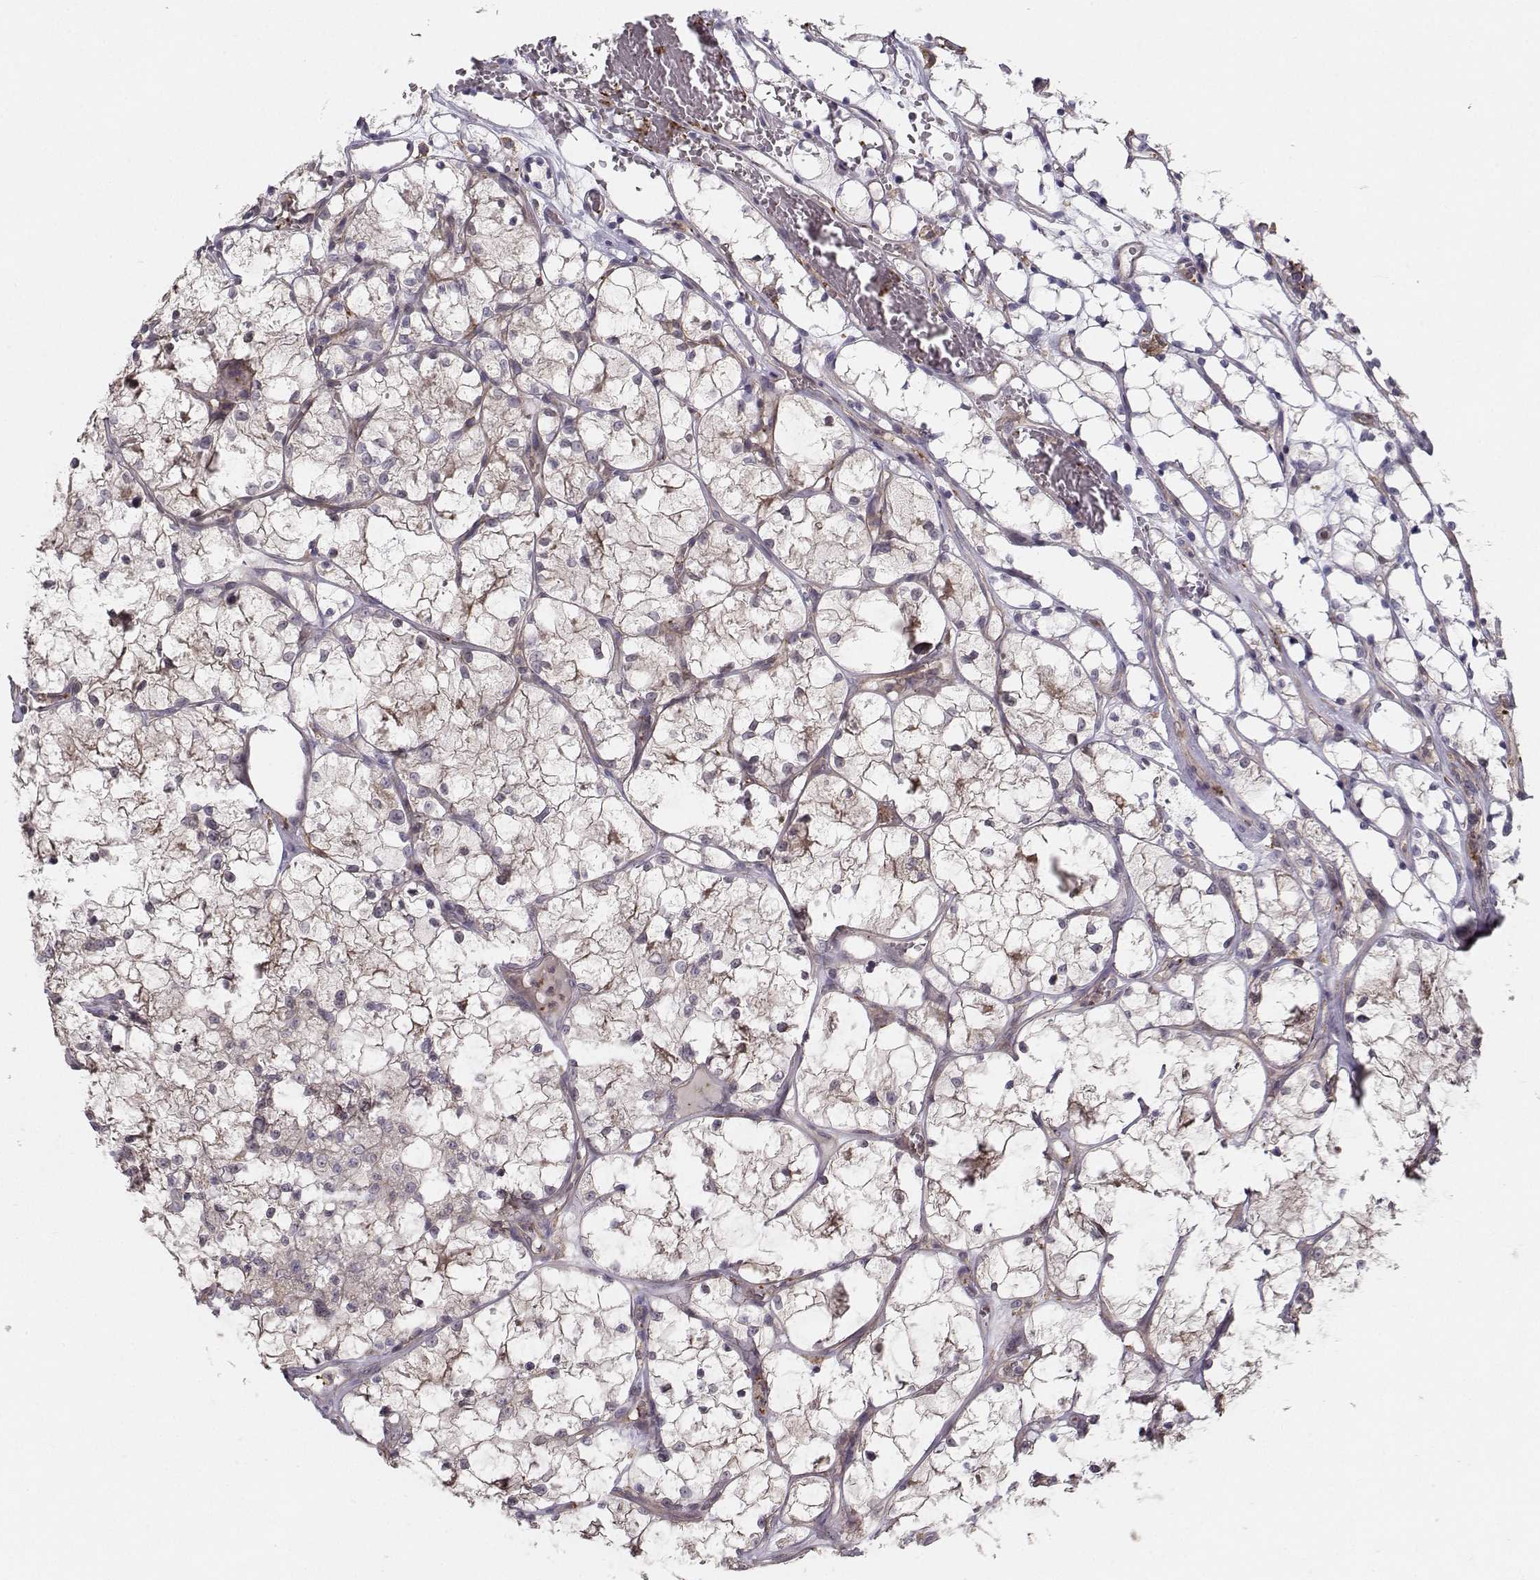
{"staining": {"intensity": "negative", "quantity": "none", "location": "none"}, "tissue": "renal cancer", "cell_type": "Tumor cells", "image_type": "cancer", "snomed": [{"axis": "morphology", "description": "Adenocarcinoma, NOS"}, {"axis": "topography", "description": "Kidney"}], "caption": "Protein analysis of renal adenocarcinoma displays no significant positivity in tumor cells.", "gene": "ASB16", "patient": {"sex": "female", "age": 69}}